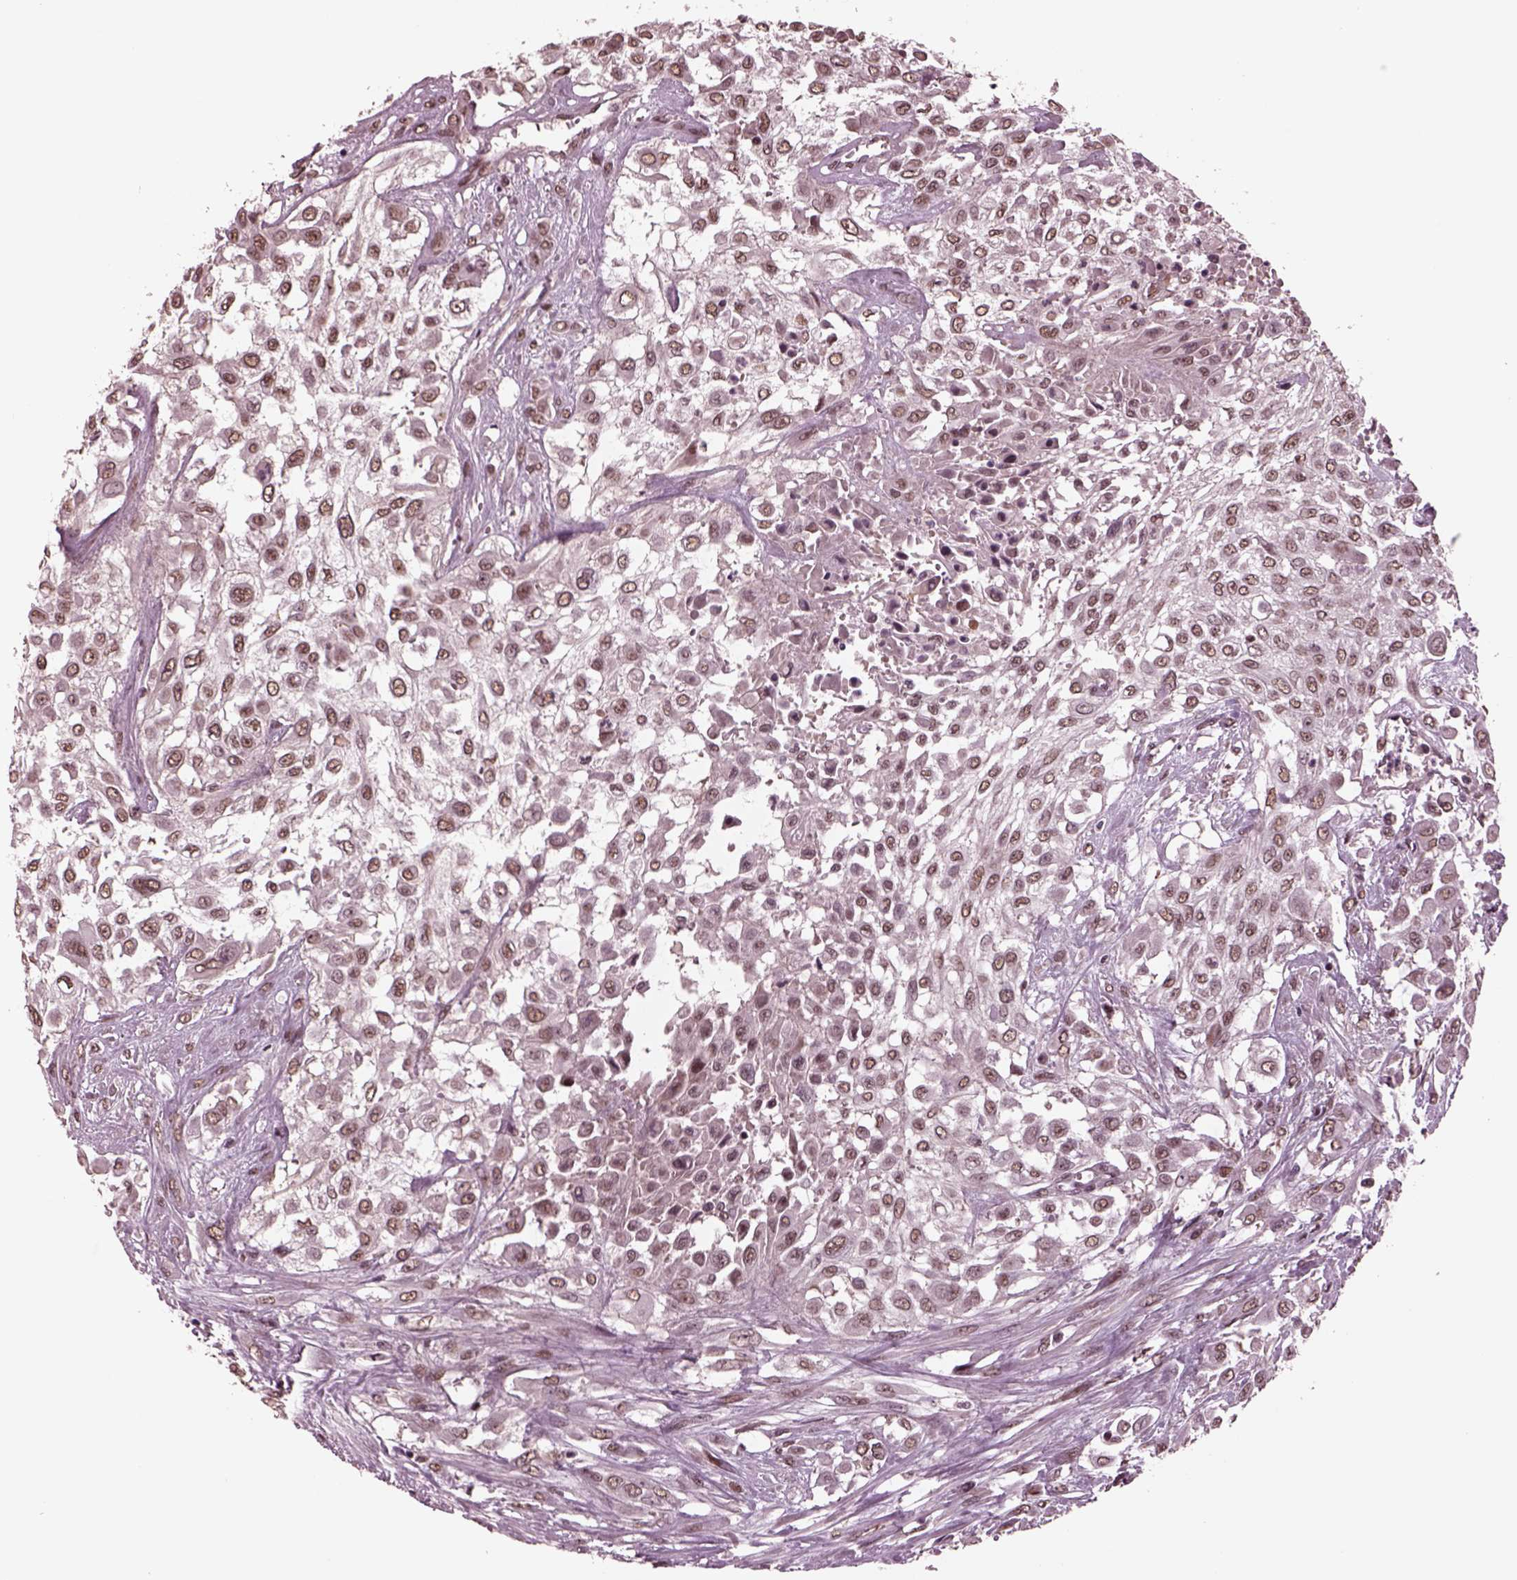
{"staining": {"intensity": "weak", "quantity": ">75%", "location": "nuclear"}, "tissue": "urothelial cancer", "cell_type": "Tumor cells", "image_type": "cancer", "snomed": [{"axis": "morphology", "description": "Urothelial carcinoma, High grade"}, {"axis": "topography", "description": "Urinary bladder"}], "caption": "This image exhibits high-grade urothelial carcinoma stained with IHC to label a protein in brown. The nuclear of tumor cells show weak positivity for the protein. Nuclei are counter-stained blue.", "gene": "NAP1L5", "patient": {"sex": "male", "age": 57}}